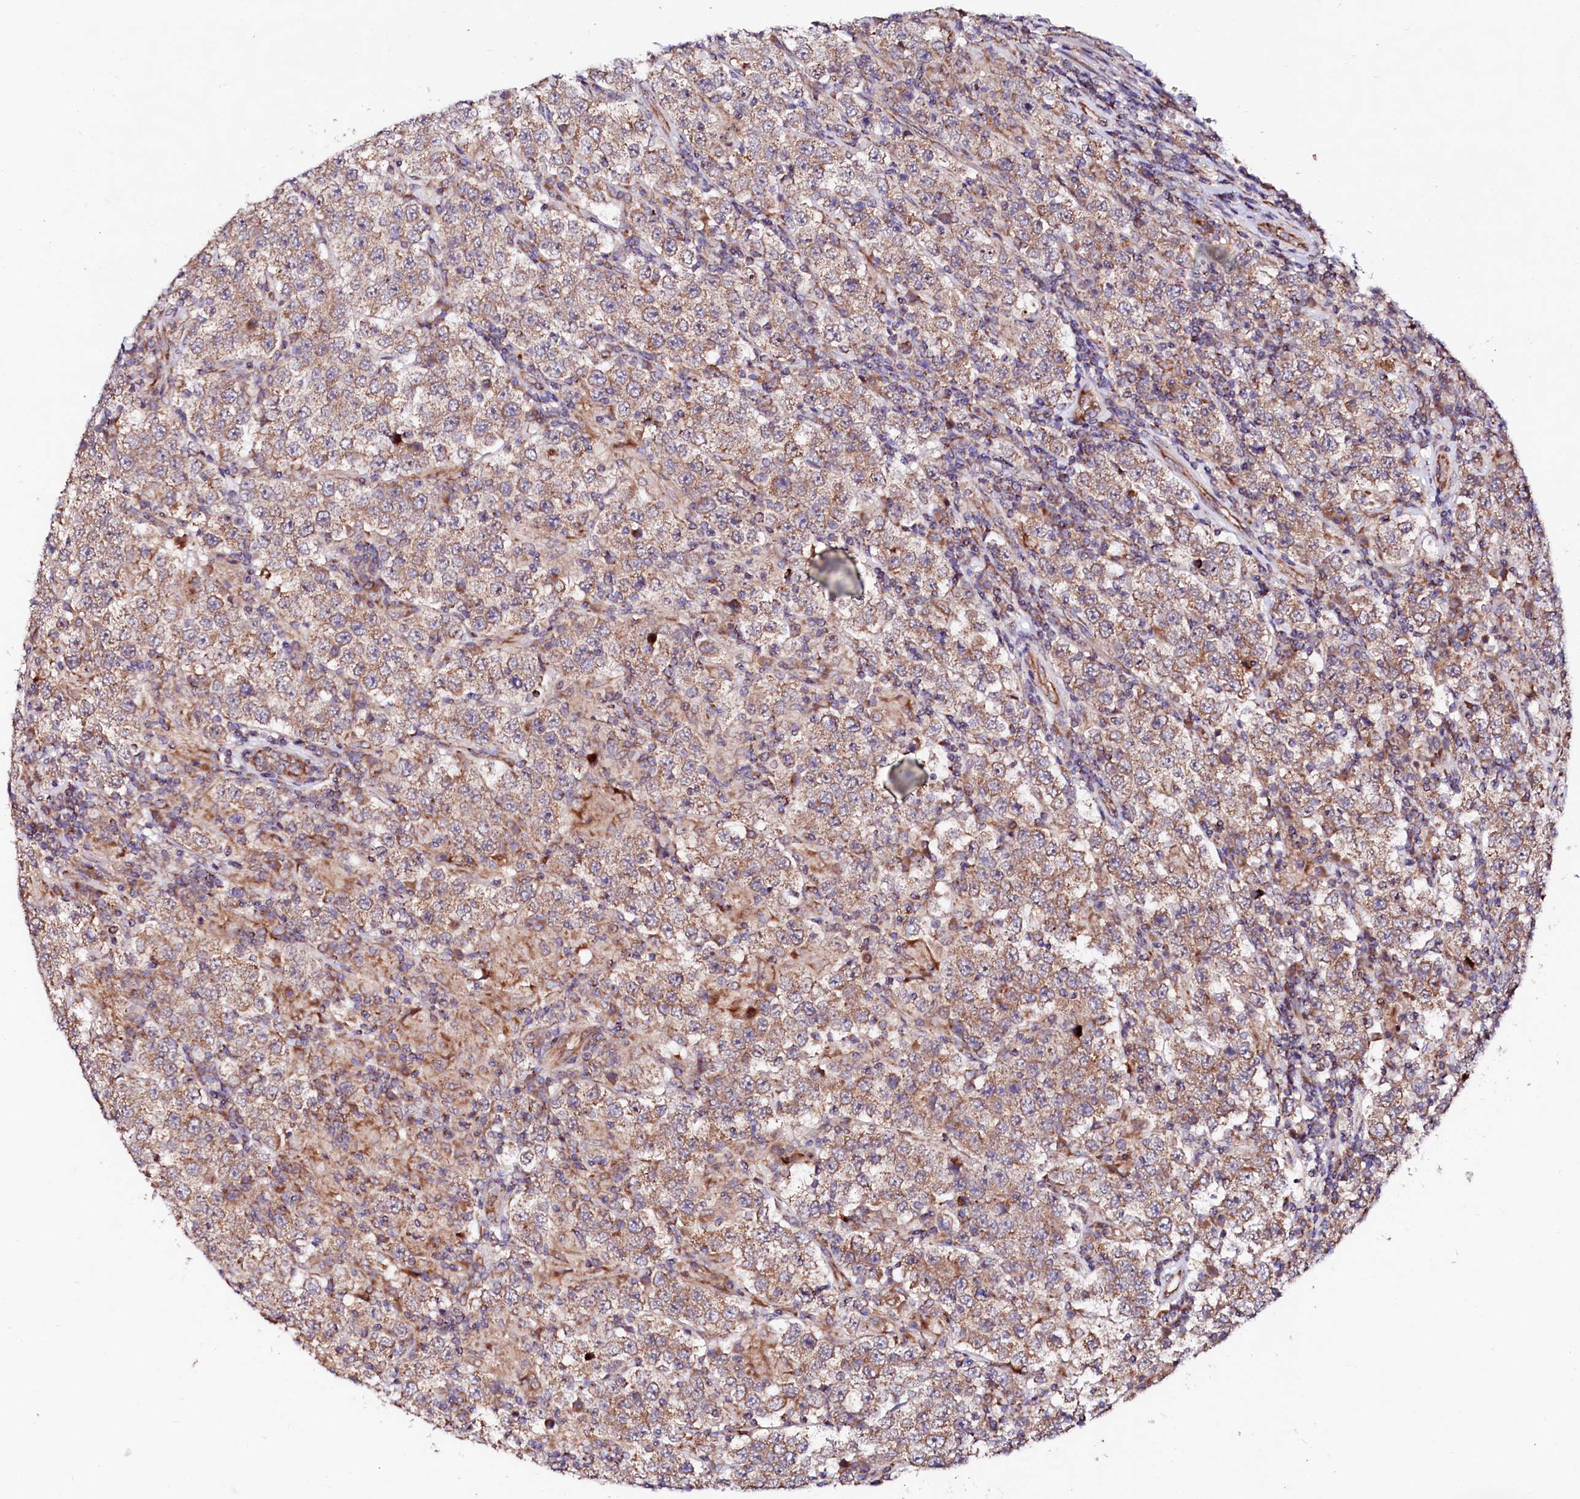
{"staining": {"intensity": "moderate", "quantity": ">75%", "location": "cytoplasmic/membranous"}, "tissue": "testis cancer", "cell_type": "Tumor cells", "image_type": "cancer", "snomed": [{"axis": "morphology", "description": "Normal tissue, NOS"}, {"axis": "morphology", "description": "Urothelial carcinoma, High grade"}, {"axis": "morphology", "description": "Seminoma, NOS"}, {"axis": "morphology", "description": "Carcinoma, Embryonal, NOS"}, {"axis": "topography", "description": "Urinary bladder"}, {"axis": "topography", "description": "Testis"}], "caption": "An immunohistochemistry photomicrograph of tumor tissue is shown. Protein staining in brown highlights moderate cytoplasmic/membranous positivity in testis cancer within tumor cells.", "gene": "UBE3C", "patient": {"sex": "male", "age": 41}}